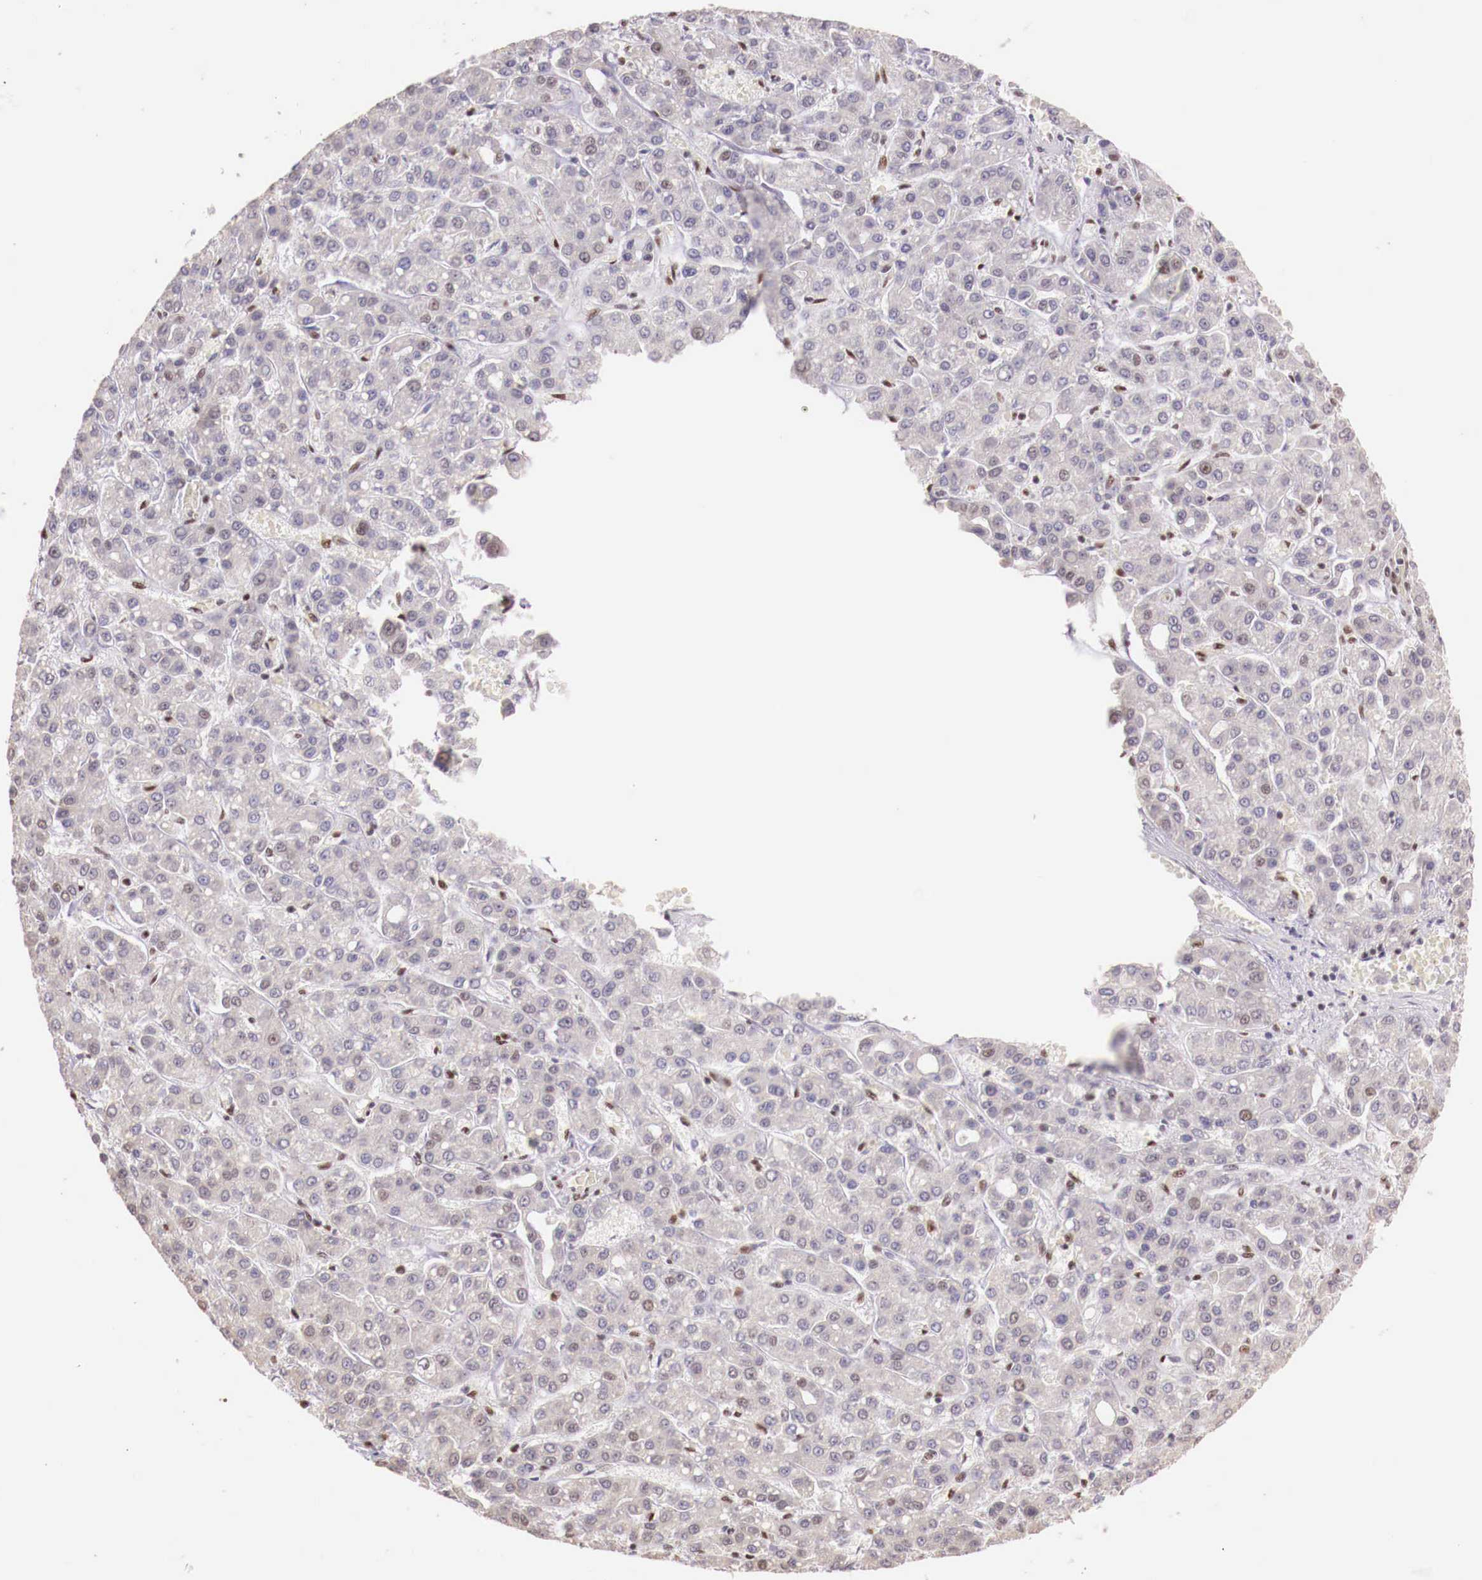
{"staining": {"intensity": "negative", "quantity": "none", "location": "none"}, "tissue": "liver cancer", "cell_type": "Tumor cells", "image_type": "cancer", "snomed": [{"axis": "morphology", "description": "Carcinoma, Hepatocellular, NOS"}, {"axis": "topography", "description": "Liver"}], "caption": "Immunohistochemical staining of hepatocellular carcinoma (liver) displays no significant expression in tumor cells.", "gene": "SP1", "patient": {"sex": "male", "age": 69}}